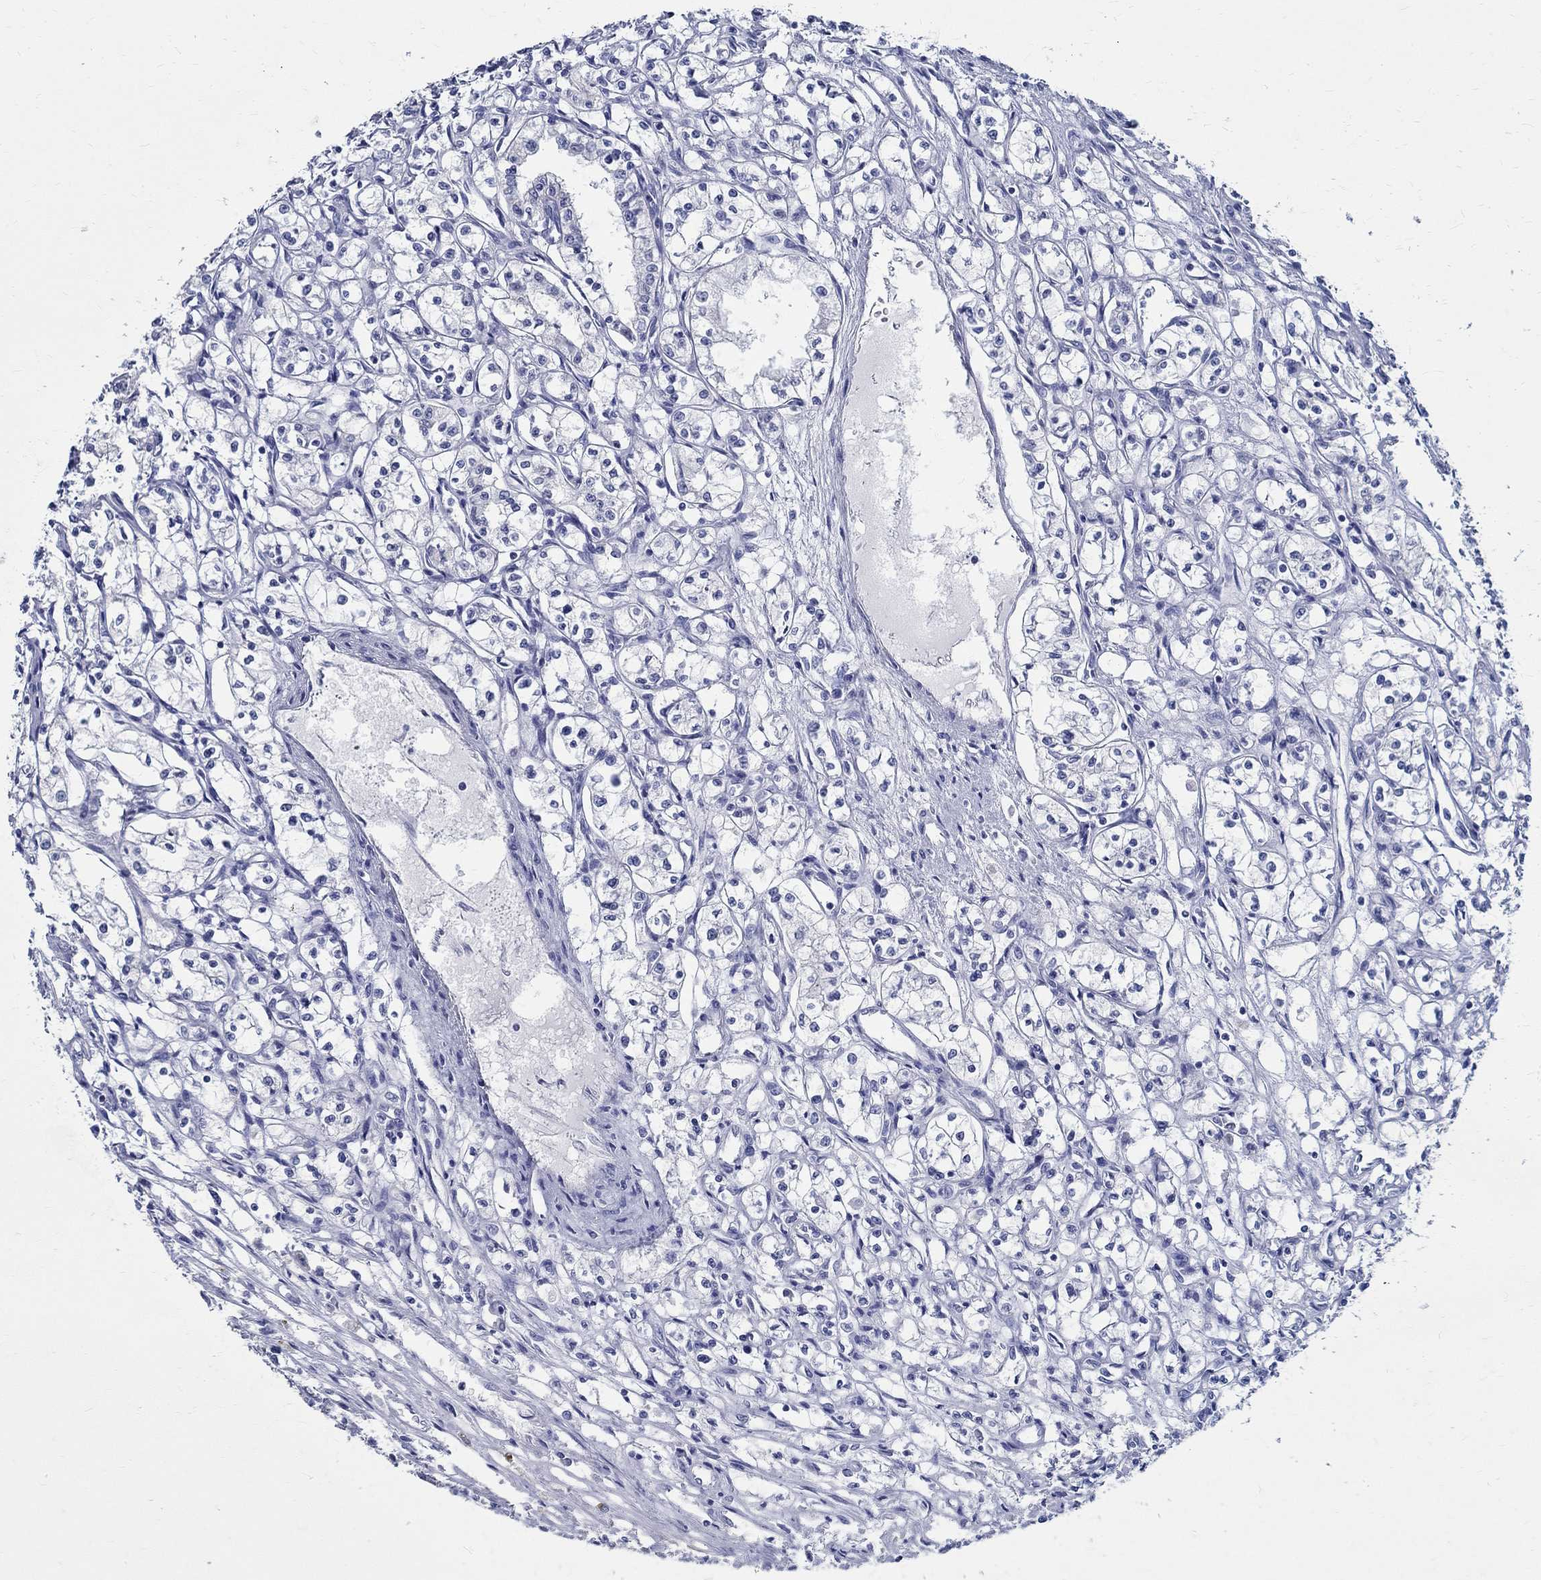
{"staining": {"intensity": "negative", "quantity": "none", "location": "none"}, "tissue": "renal cancer", "cell_type": "Tumor cells", "image_type": "cancer", "snomed": [{"axis": "morphology", "description": "Adenocarcinoma, NOS"}, {"axis": "topography", "description": "Kidney"}], "caption": "This is an IHC micrograph of human adenocarcinoma (renal). There is no positivity in tumor cells.", "gene": "TSPAN16", "patient": {"sex": "male", "age": 56}}